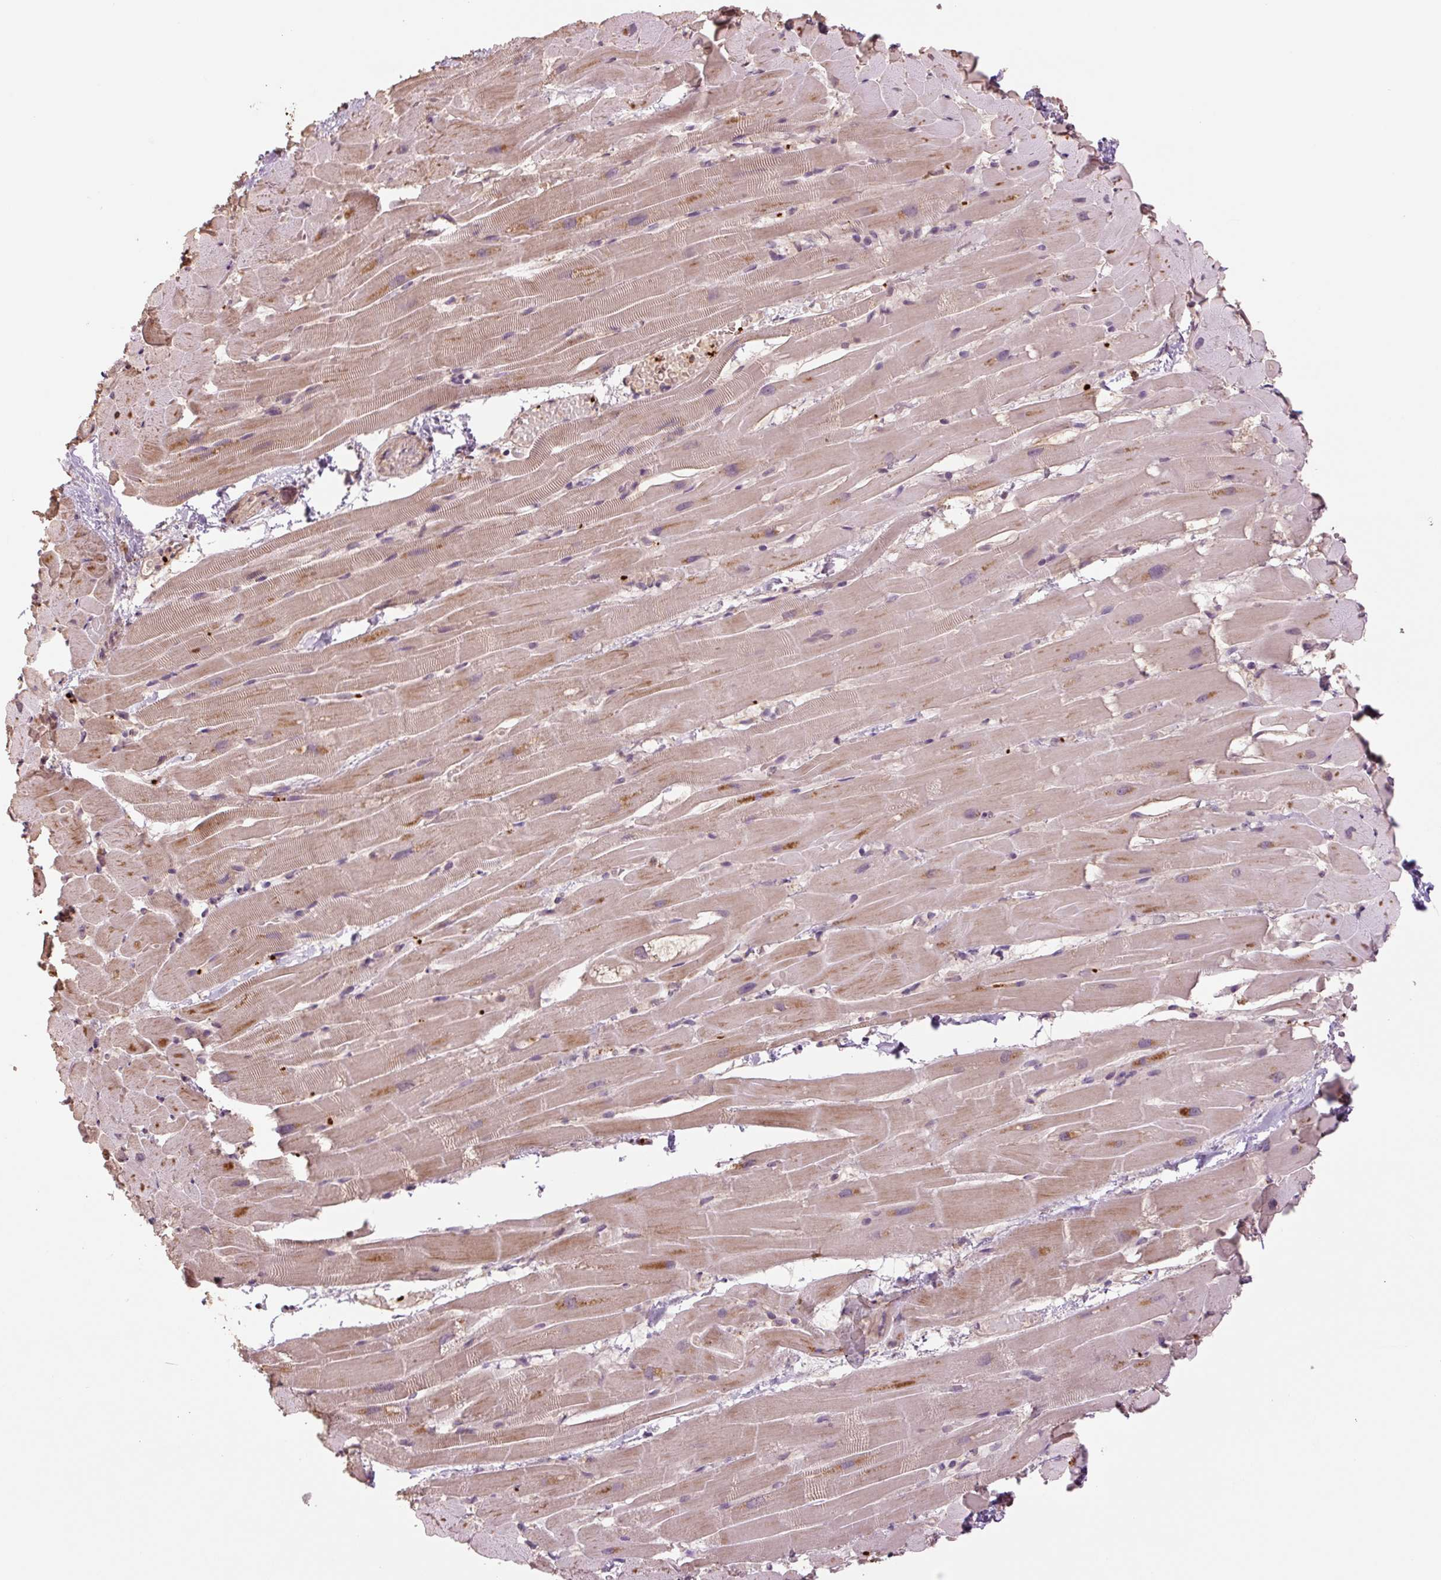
{"staining": {"intensity": "moderate", "quantity": ">75%", "location": "cytoplasmic/membranous"}, "tissue": "heart muscle", "cell_type": "Cardiomyocytes", "image_type": "normal", "snomed": [{"axis": "morphology", "description": "Normal tissue, NOS"}, {"axis": "topography", "description": "Heart"}], "caption": "DAB immunohistochemical staining of normal heart muscle shows moderate cytoplasmic/membranous protein expression in approximately >75% of cardiomyocytes. Using DAB (brown) and hematoxylin (blue) stains, captured at high magnification using brightfield microscopy.", "gene": "TMEM160", "patient": {"sex": "male", "age": 37}}